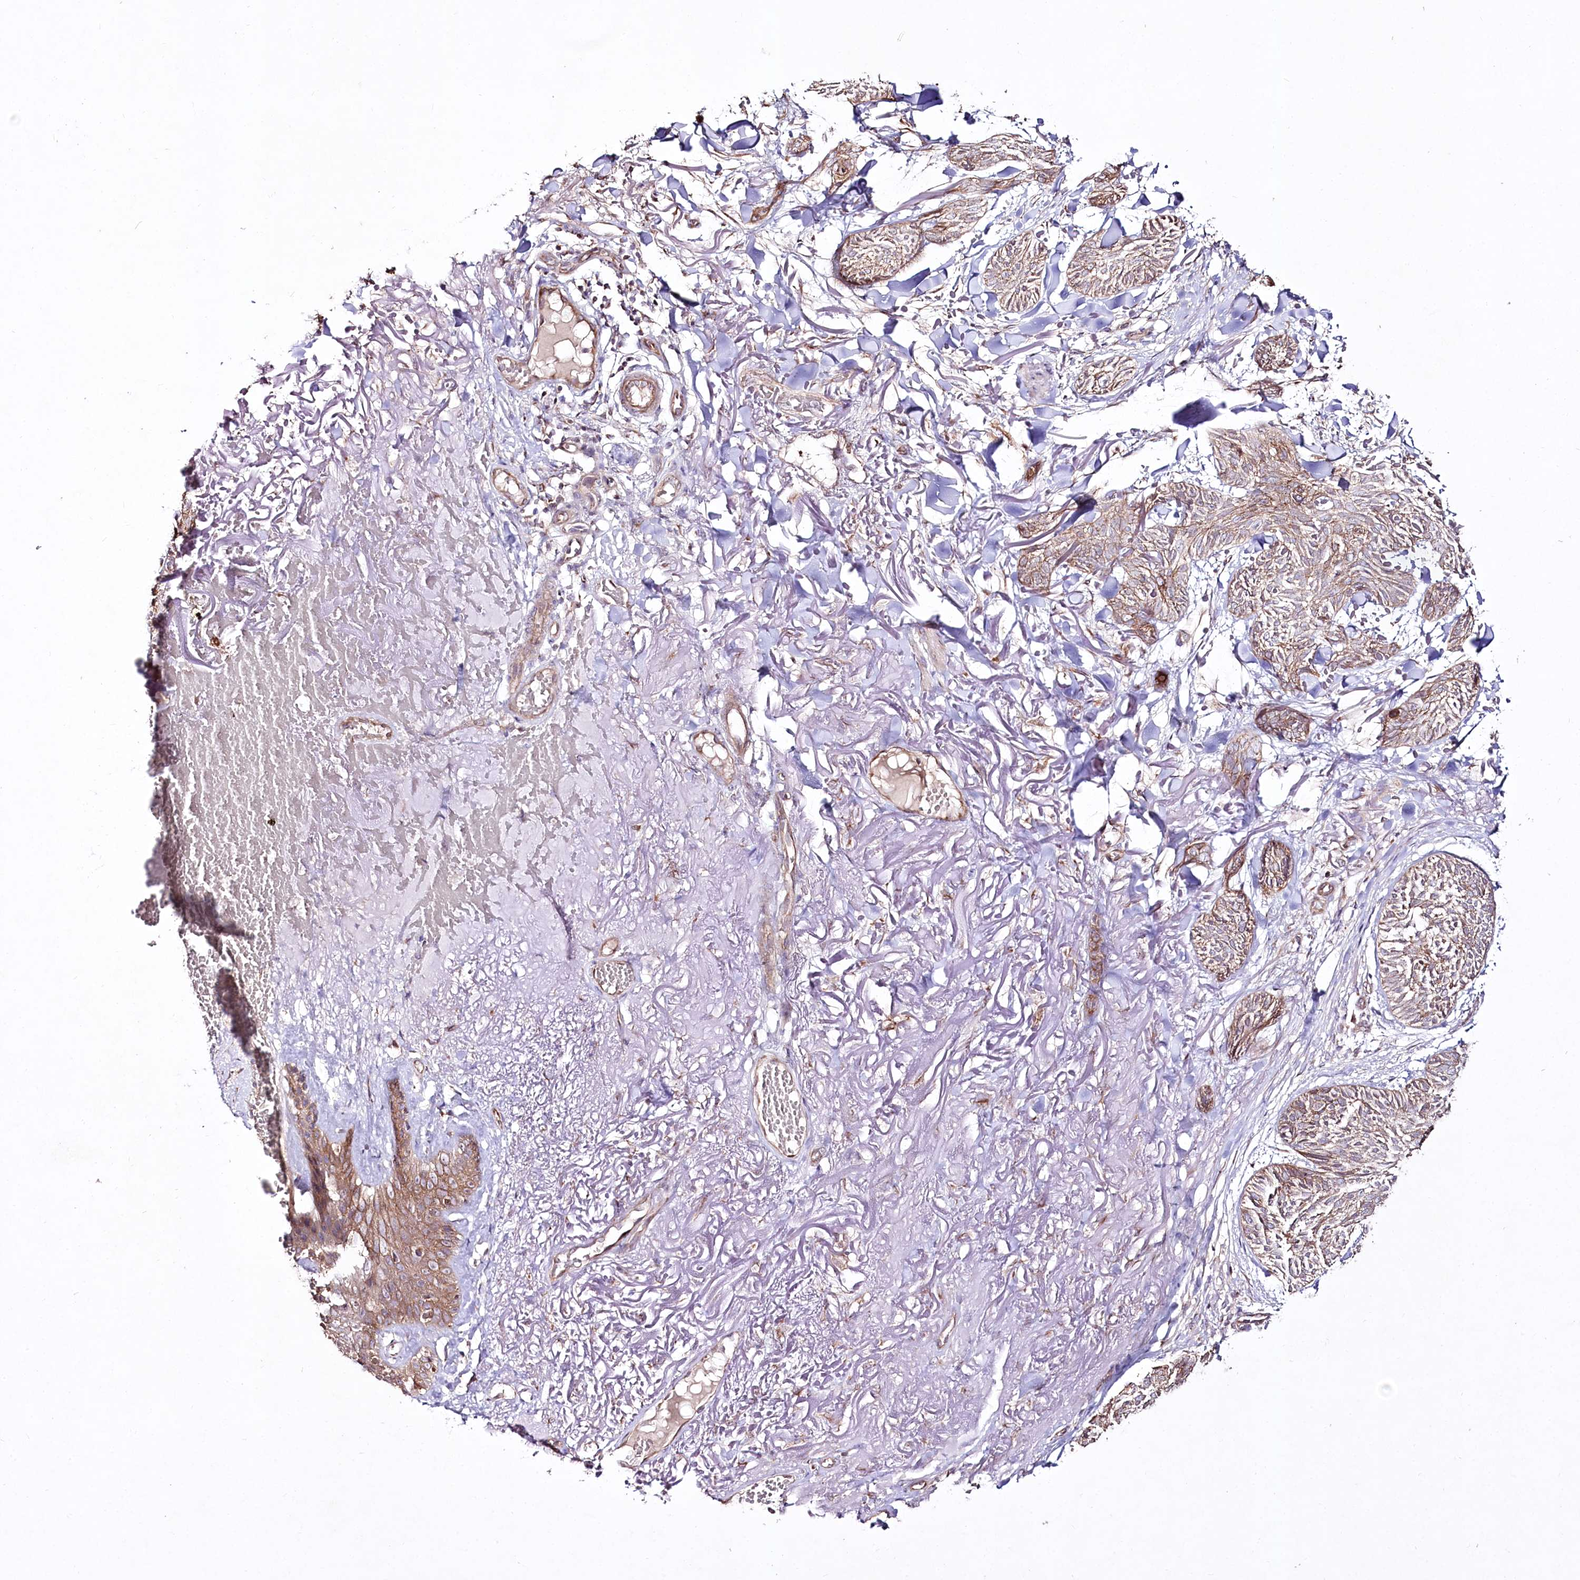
{"staining": {"intensity": "moderate", "quantity": ">75%", "location": "cytoplasmic/membranous"}, "tissue": "skin cancer", "cell_type": "Tumor cells", "image_type": "cancer", "snomed": [{"axis": "morphology", "description": "Normal tissue, NOS"}, {"axis": "morphology", "description": "Basal cell carcinoma"}, {"axis": "topography", "description": "Skin"}], "caption": "DAB immunohistochemical staining of skin cancer shows moderate cytoplasmic/membranous protein expression in approximately >75% of tumor cells.", "gene": "REXO2", "patient": {"sex": "male", "age": 66}}